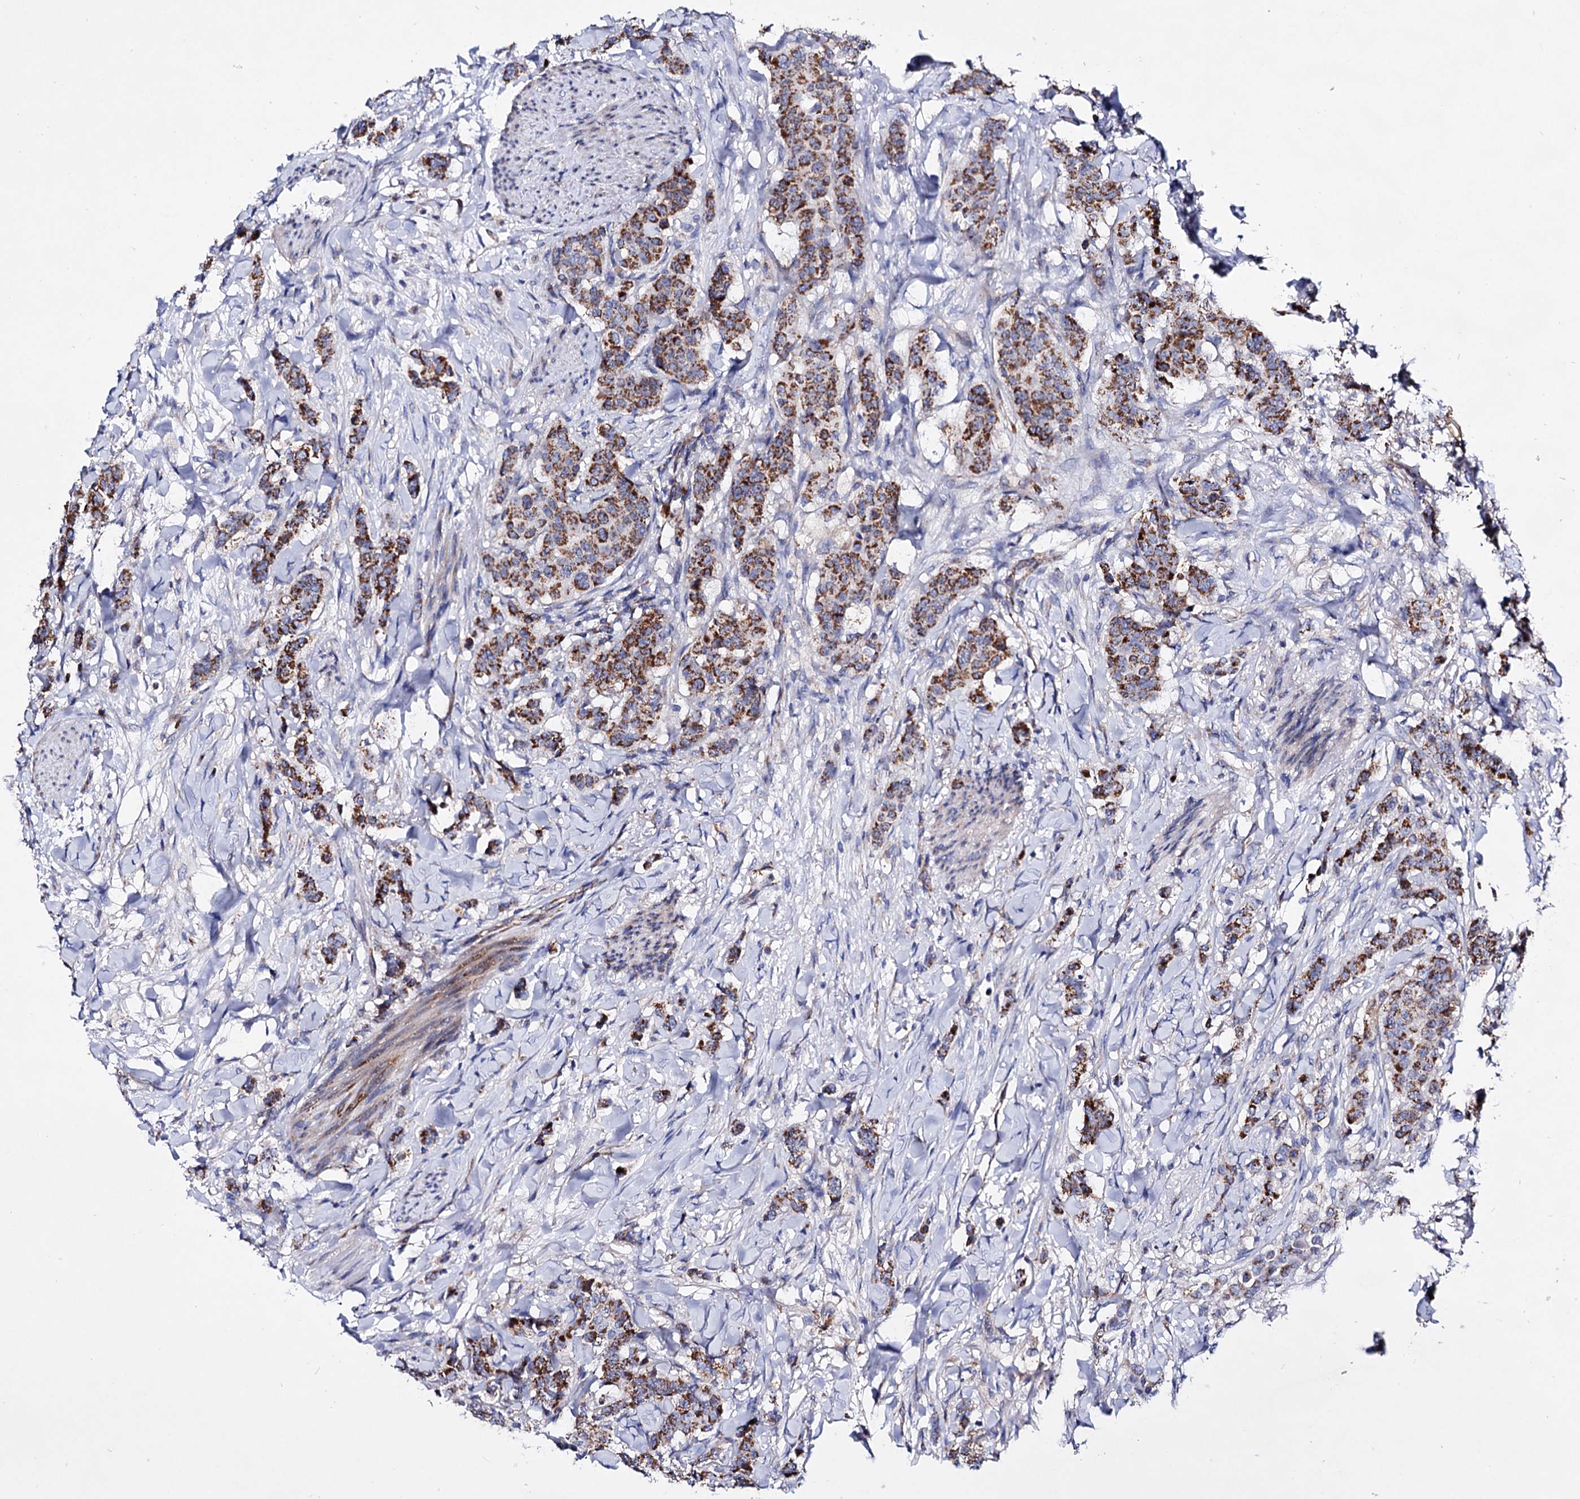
{"staining": {"intensity": "moderate", "quantity": ">75%", "location": "cytoplasmic/membranous"}, "tissue": "breast cancer", "cell_type": "Tumor cells", "image_type": "cancer", "snomed": [{"axis": "morphology", "description": "Duct carcinoma"}, {"axis": "topography", "description": "Breast"}], "caption": "About >75% of tumor cells in human breast cancer exhibit moderate cytoplasmic/membranous protein staining as visualized by brown immunohistochemical staining.", "gene": "ACAD9", "patient": {"sex": "female", "age": 40}}